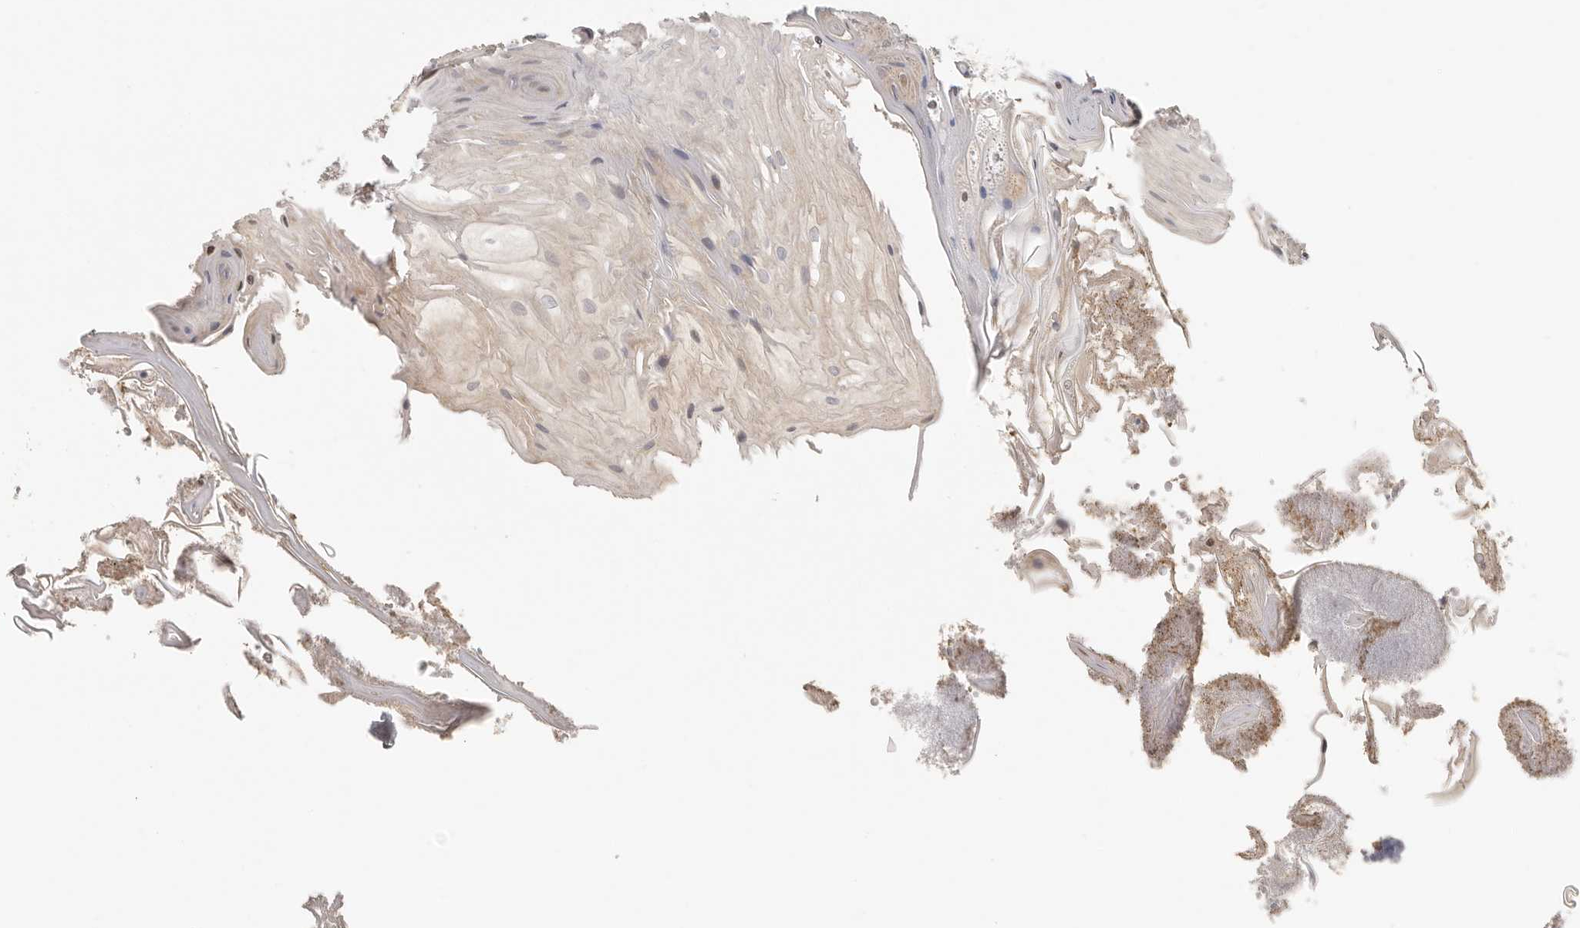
{"staining": {"intensity": "weak", "quantity": "25%-75%", "location": "cytoplasmic/membranous"}, "tissue": "oral mucosa", "cell_type": "Squamous epithelial cells", "image_type": "normal", "snomed": [{"axis": "morphology", "description": "Normal tissue, NOS"}, {"axis": "morphology", "description": "Squamous cell carcinoma, NOS"}, {"axis": "topography", "description": "Skeletal muscle"}, {"axis": "topography", "description": "Oral tissue"}, {"axis": "topography", "description": "Salivary gland"}, {"axis": "topography", "description": "Head-Neck"}], "caption": "Immunohistochemical staining of benign oral mucosa exhibits 25%-75% levels of weak cytoplasmic/membranous protein expression in approximately 25%-75% of squamous epithelial cells. Immunohistochemistry stains the protein of interest in brown and the nuclei are stained blue.", "gene": "MSRB2", "patient": {"sex": "male", "age": 54}}